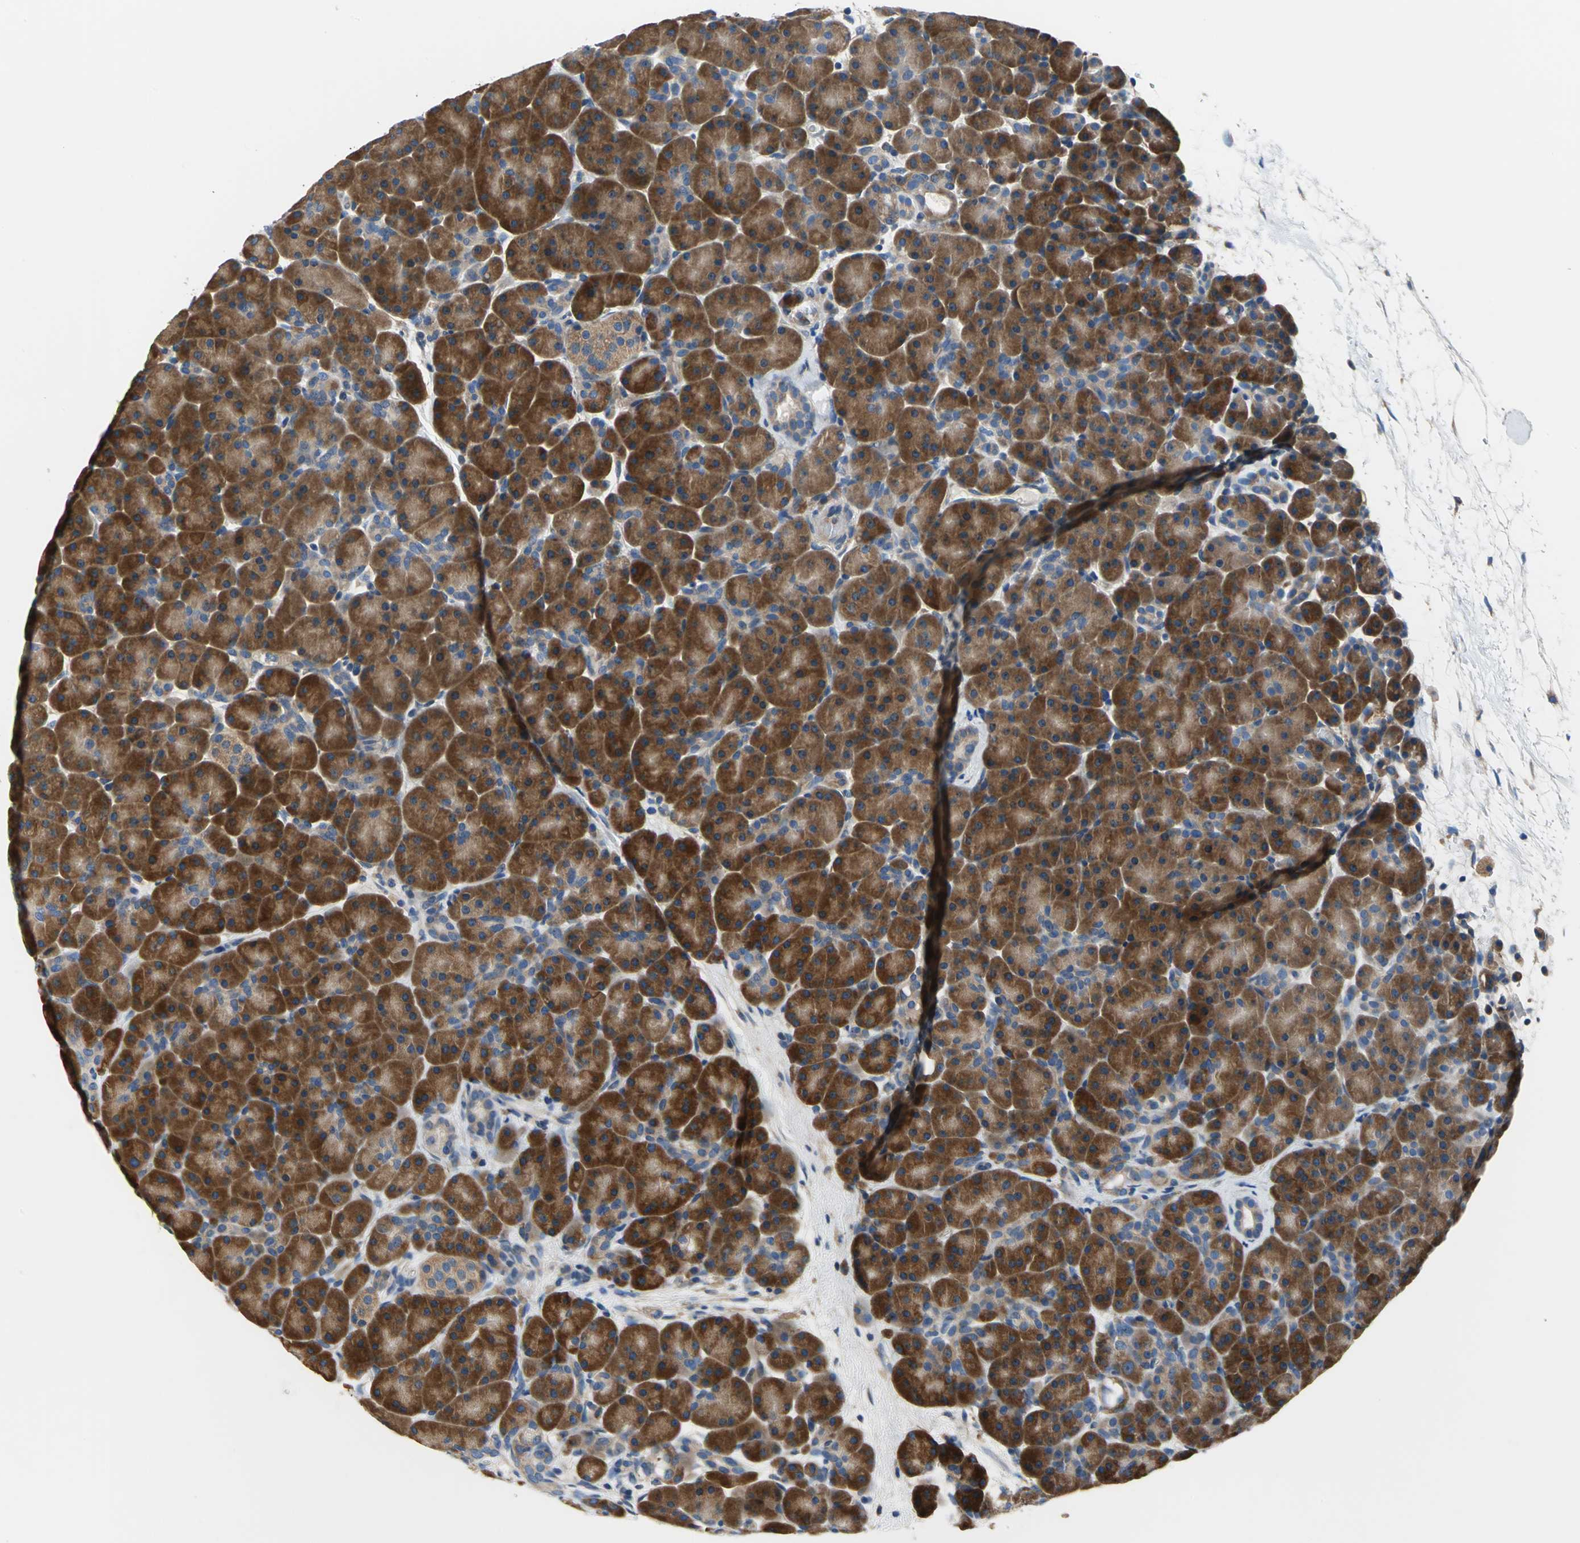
{"staining": {"intensity": "strong", "quantity": ">75%", "location": "cytoplasmic/membranous"}, "tissue": "pancreas", "cell_type": "Exocrine glandular cells", "image_type": "normal", "snomed": [{"axis": "morphology", "description": "Normal tissue, NOS"}, {"axis": "topography", "description": "Pancreas"}], "caption": "A histopathology image of pancreas stained for a protein exhibits strong cytoplasmic/membranous brown staining in exocrine glandular cells. (Stains: DAB in brown, nuclei in blue, Microscopy: brightfield microscopy at high magnification).", "gene": "DDX3X", "patient": {"sex": "male", "age": 66}}